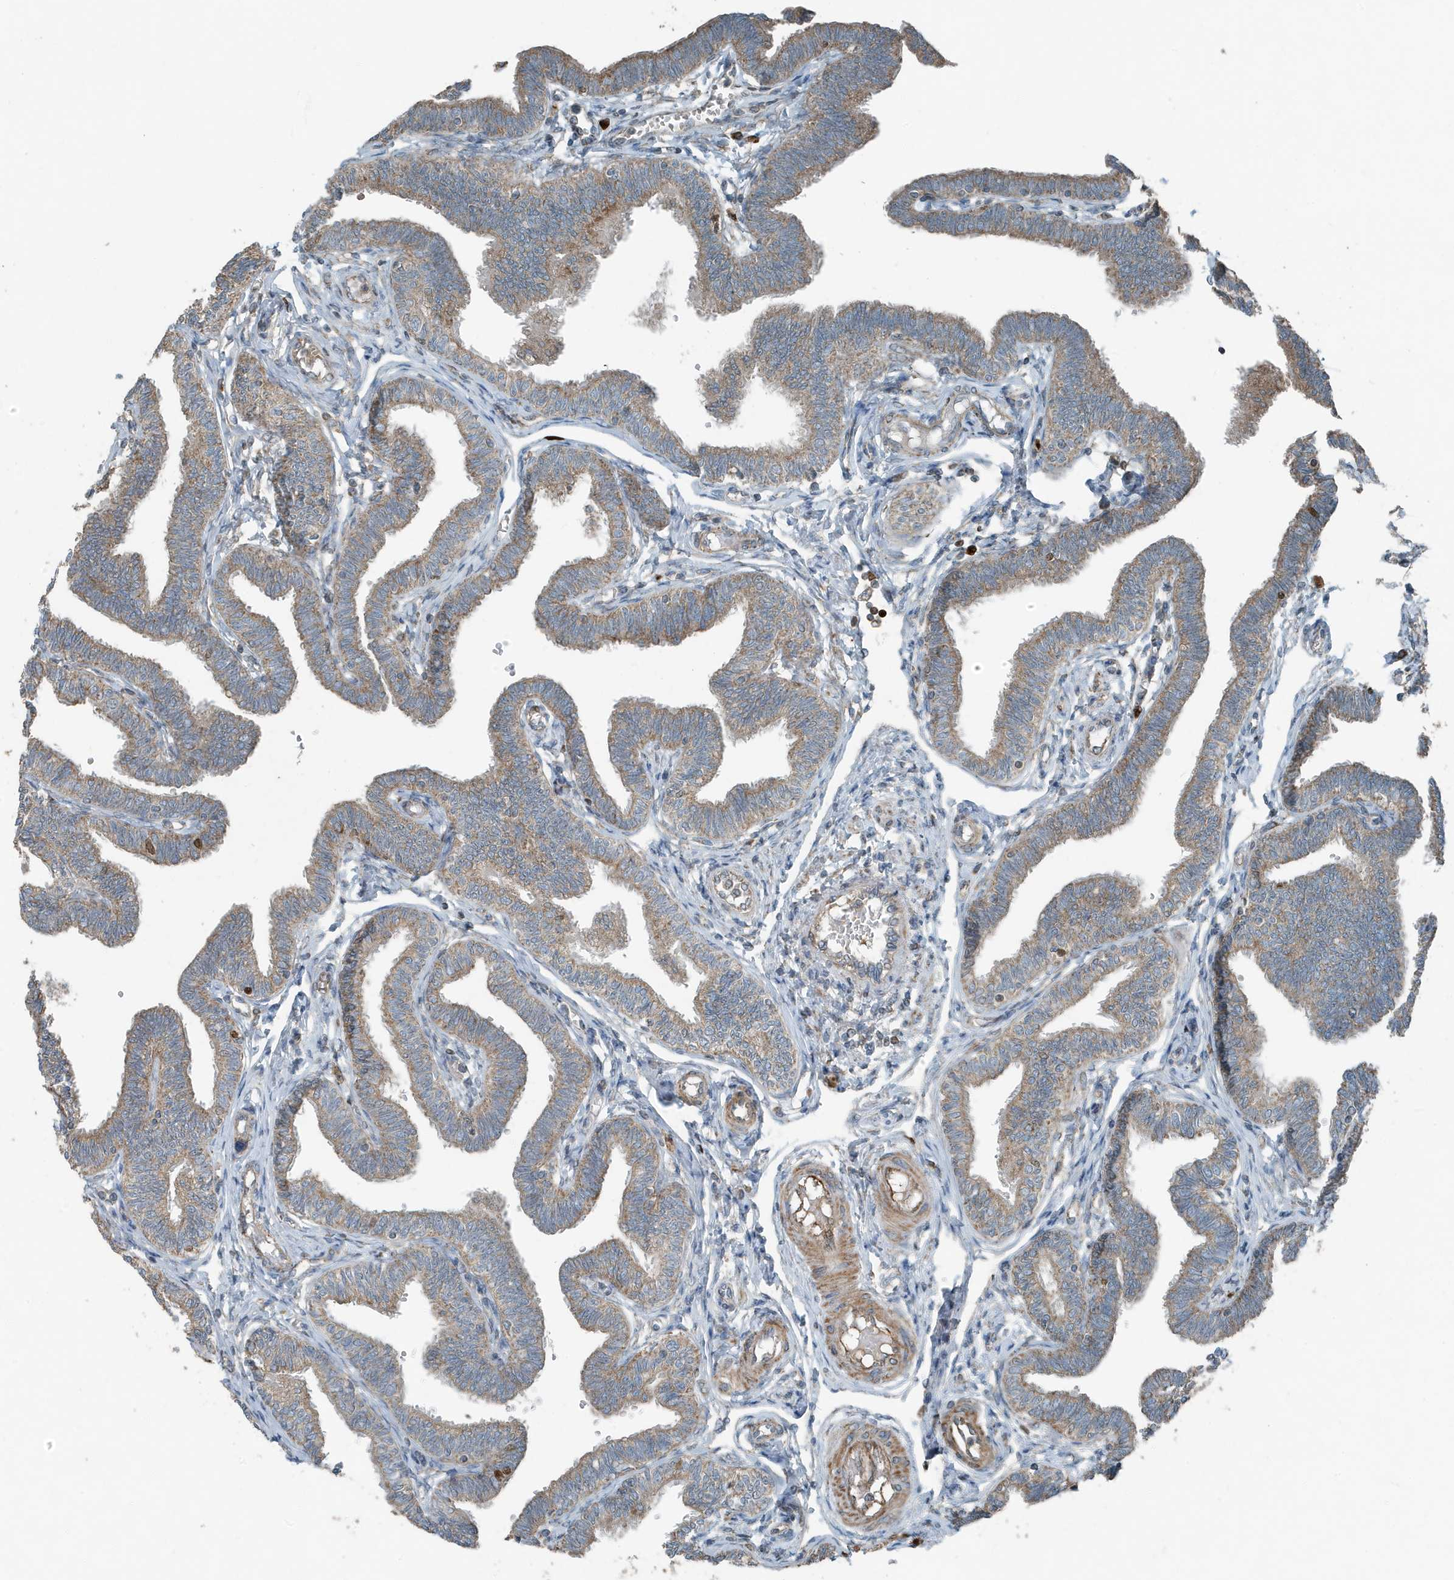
{"staining": {"intensity": "weak", "quantity": ">75%", "location": "cytoplasmic/membranous"}, "tissue": "fallopian tube", "cell_type": "Glandular cells", "image_type": "normal", "snomed": [{"axis": "morphology", "description": "Normal tissue, NOS"}, {"axis": "topography", "description": "Fallopian tube"}, {"axis": "topography", "description": "Ovary"}], "caption": "High-magnification brightfield microscopy of normal fallopian tube stained with DAB (brown) and counterstained with hematoxylin (blue). glandular cells exhibit weak cytoplasmic/membranous positivity is seen in approximately>75% of cells.", "gene": "MT", "patient": {"sex": "female", "age": 23}}